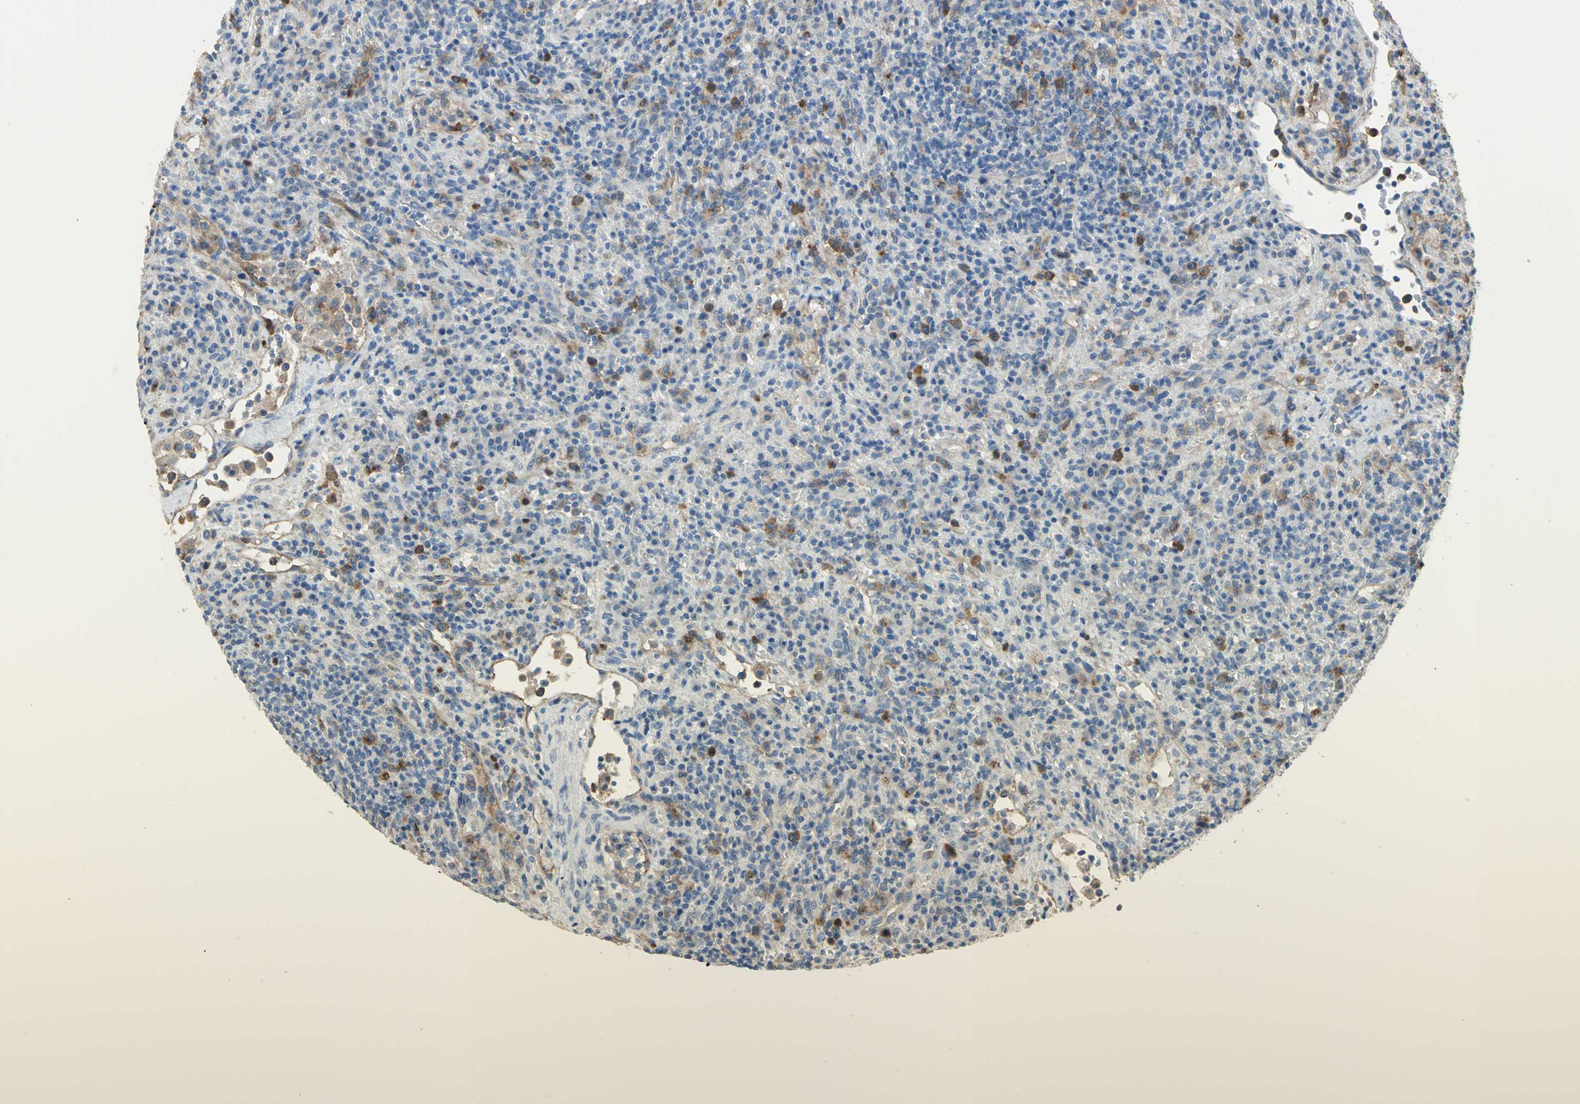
{"staining": {"intensity": "strong", "quantity": "<25%", "location": "cytoplasmic/membranous"}, "tissue": "lymphoma", "cell_type": "Tumor cells", "image_type": "cancer", "snomed": [{"axis": "morphology", "description": "Hodgkin's disease, NOS"}, {"axis": "topography", "description": "Lymph node"}], "caption": "A high-resolution photomicrograph shows immunohistochemistry staining of lymphoma, which reveals strong cytoplasmic/membranous positivity in about <25% of tumor cells.", "gene": "DLGAP5", "patient": {"sex": "male", "age": 65}}